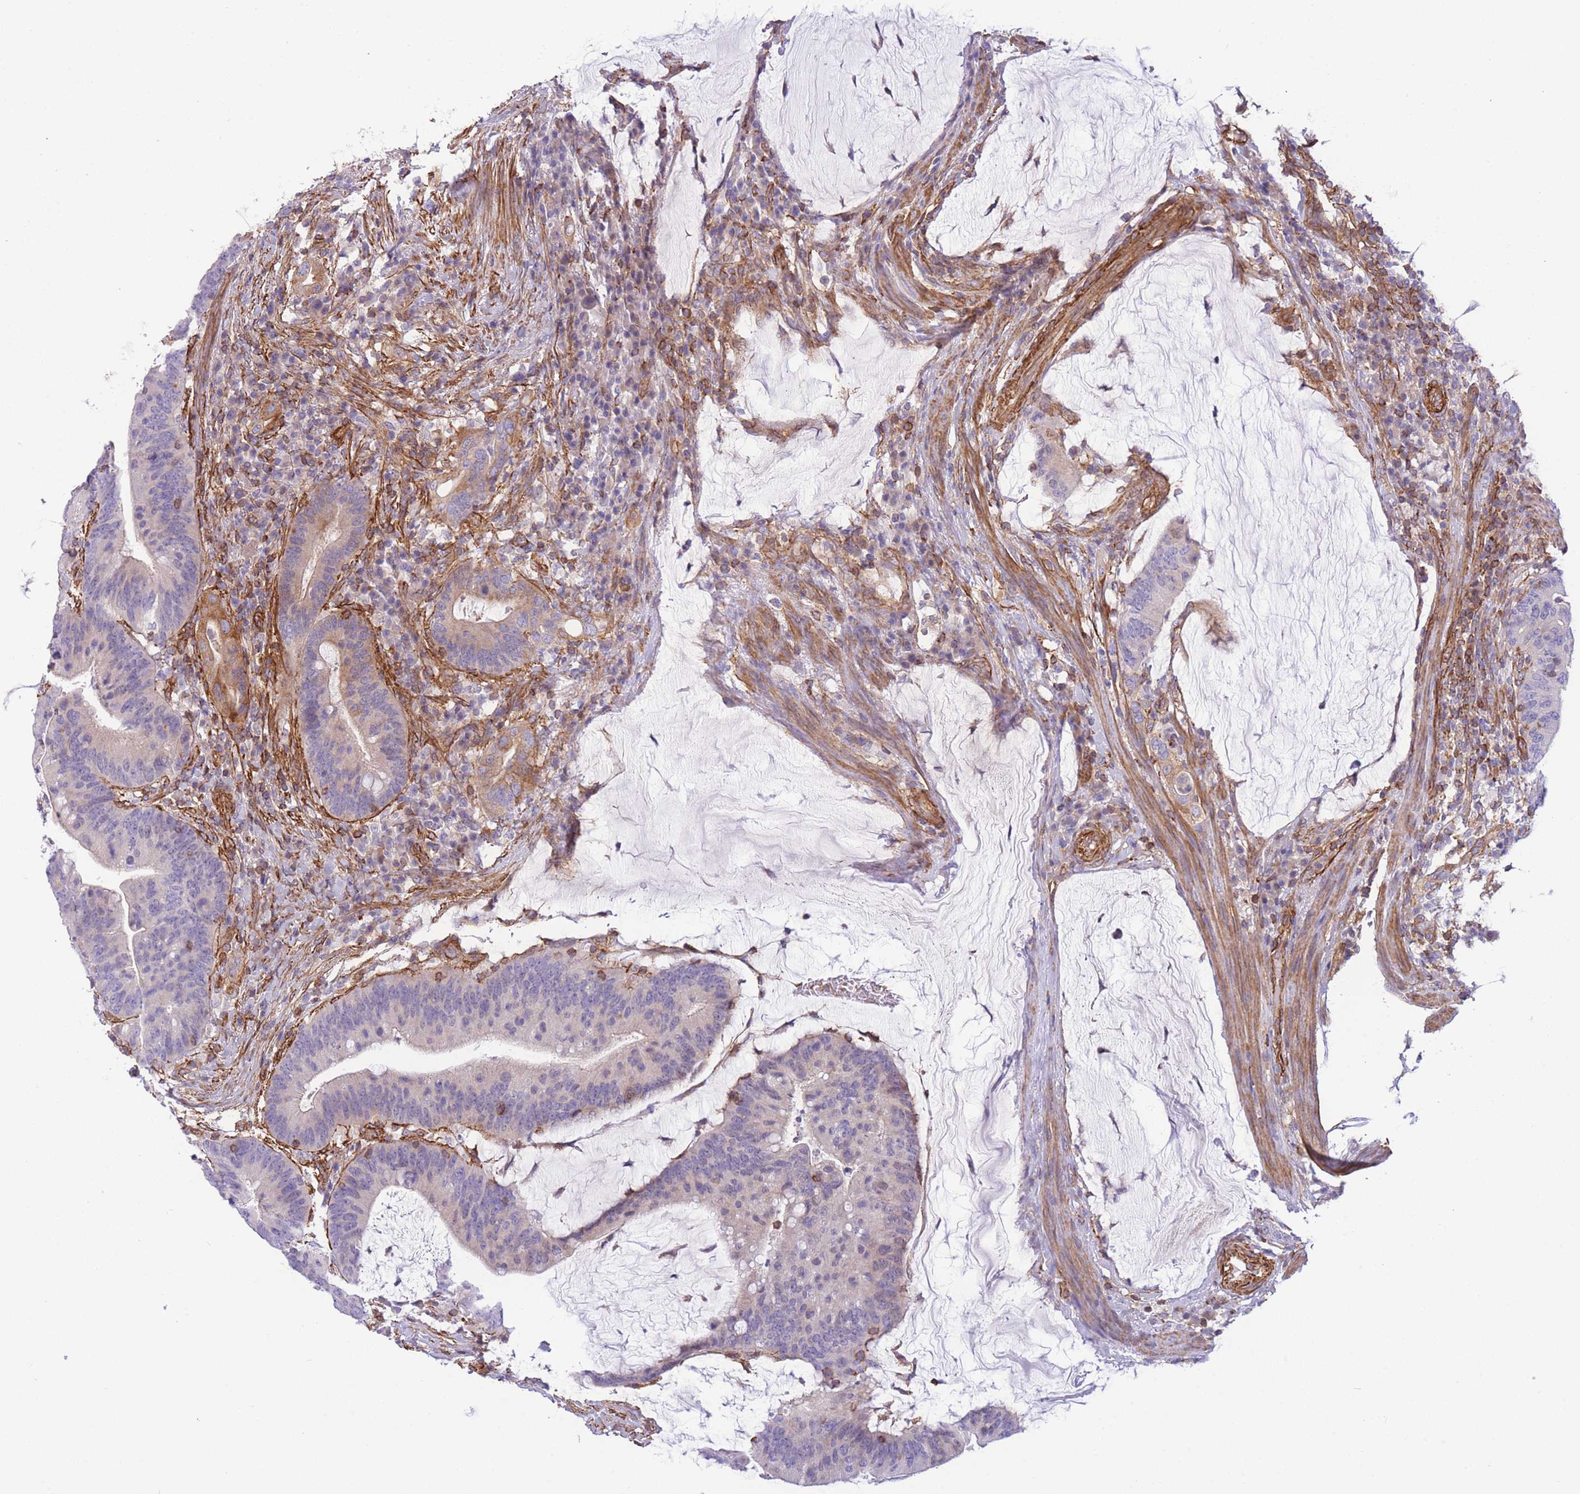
{"staining": {"intensity": "weak", "quantity": "<25%", "location": "cytoplasmic/membranous"}, "tissue": "colorectal cancer", "cell_type": "Tumor cells", "image_type": "cancer", "snomed": [{"axis": "morphology", "description": "Adenocarcinoma, NOS"}, {"axis": "topography", "description": "Colon"}], "caption": "This is a micrograph of immunohistochemistry (IHC) staining of colorectal adenocarcinoma, which shows no staining in tumor cells.", "gene": "CDC25B", "patient": {"sex": "female", "age": 66}}